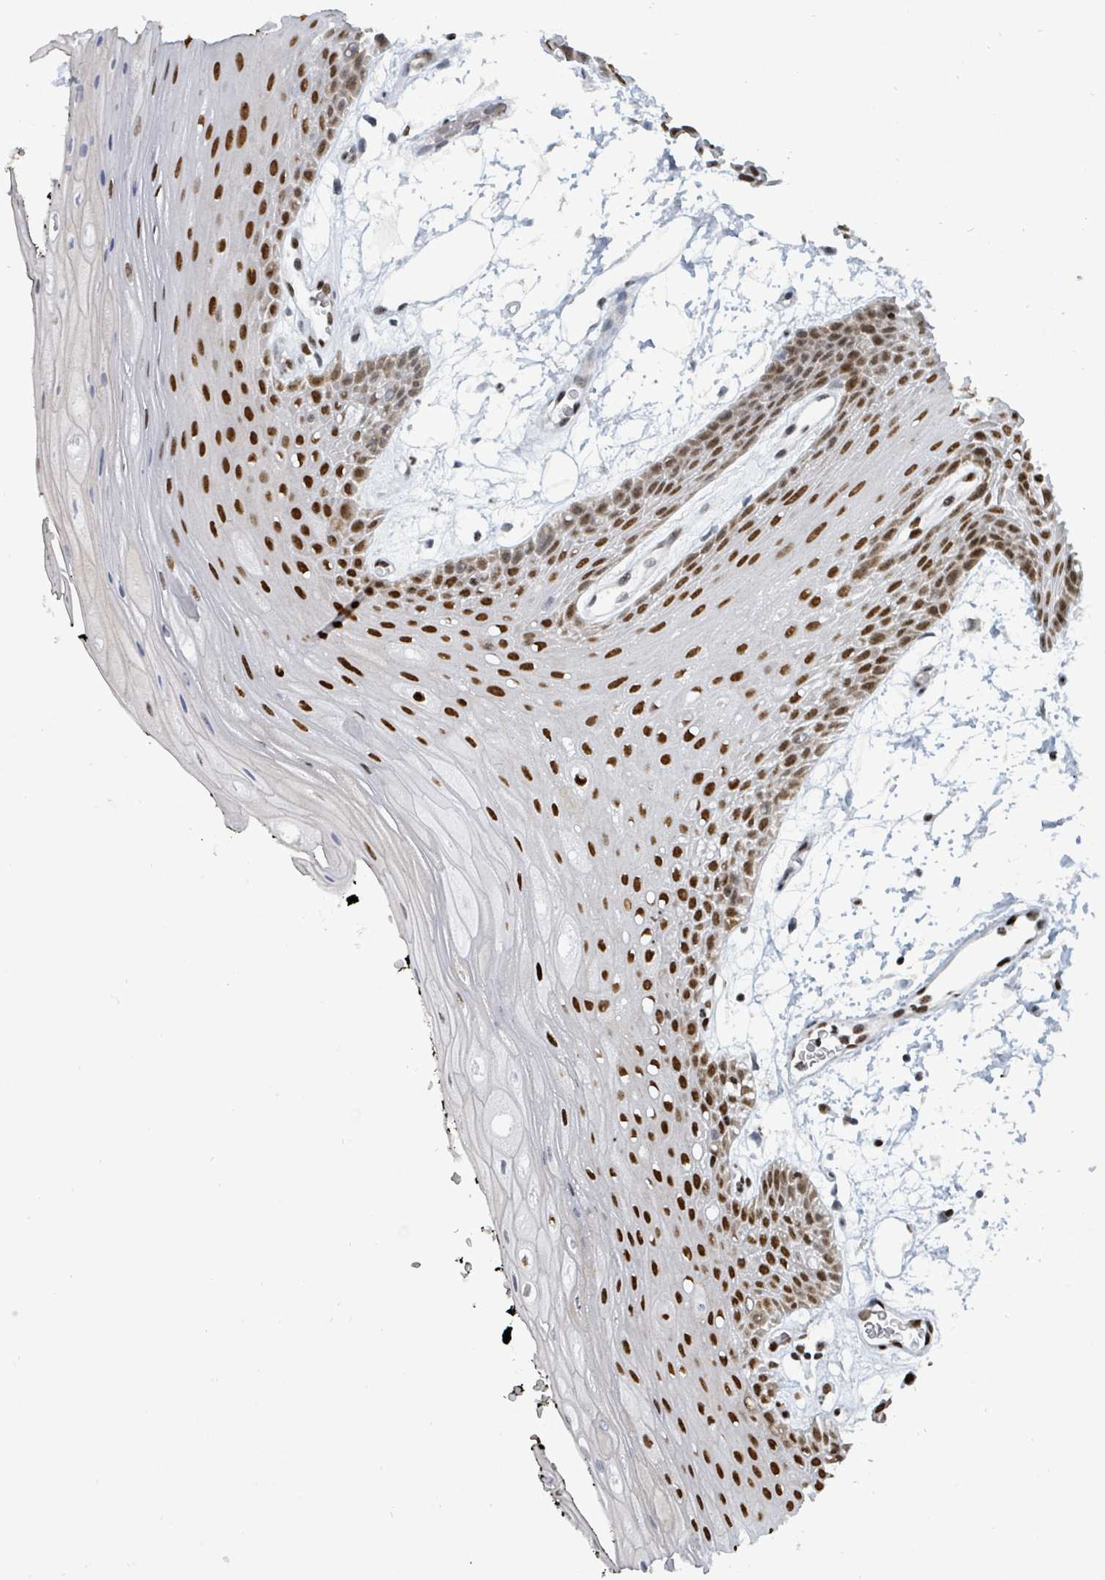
{"staining": {"intensity": "strong", "quantity": ">75%", "location": "nuclear"}, "tissue": "oral mucosa", "cell_type": "Squamous epithelial cells", "image_type": "normal", "snomed": [{"axis": "morphology", "description": "Normal tissue, NOS"}, {"axis": "topography", "description": "Oral tissue"}, {"axis": "topography", "description": "Tounge, NOS"}], "caption": "High-magnification brightfield microscopy of benign oral mucosa stained with DAB (brown) and counterstained with hematoxylin (blue). squamous epithelial cells exhibit strong nuclear expression is appreciated in approximately>75% of cells.", "gene": "SUMO2", "patient": {"sex": "female", "age": 59}}